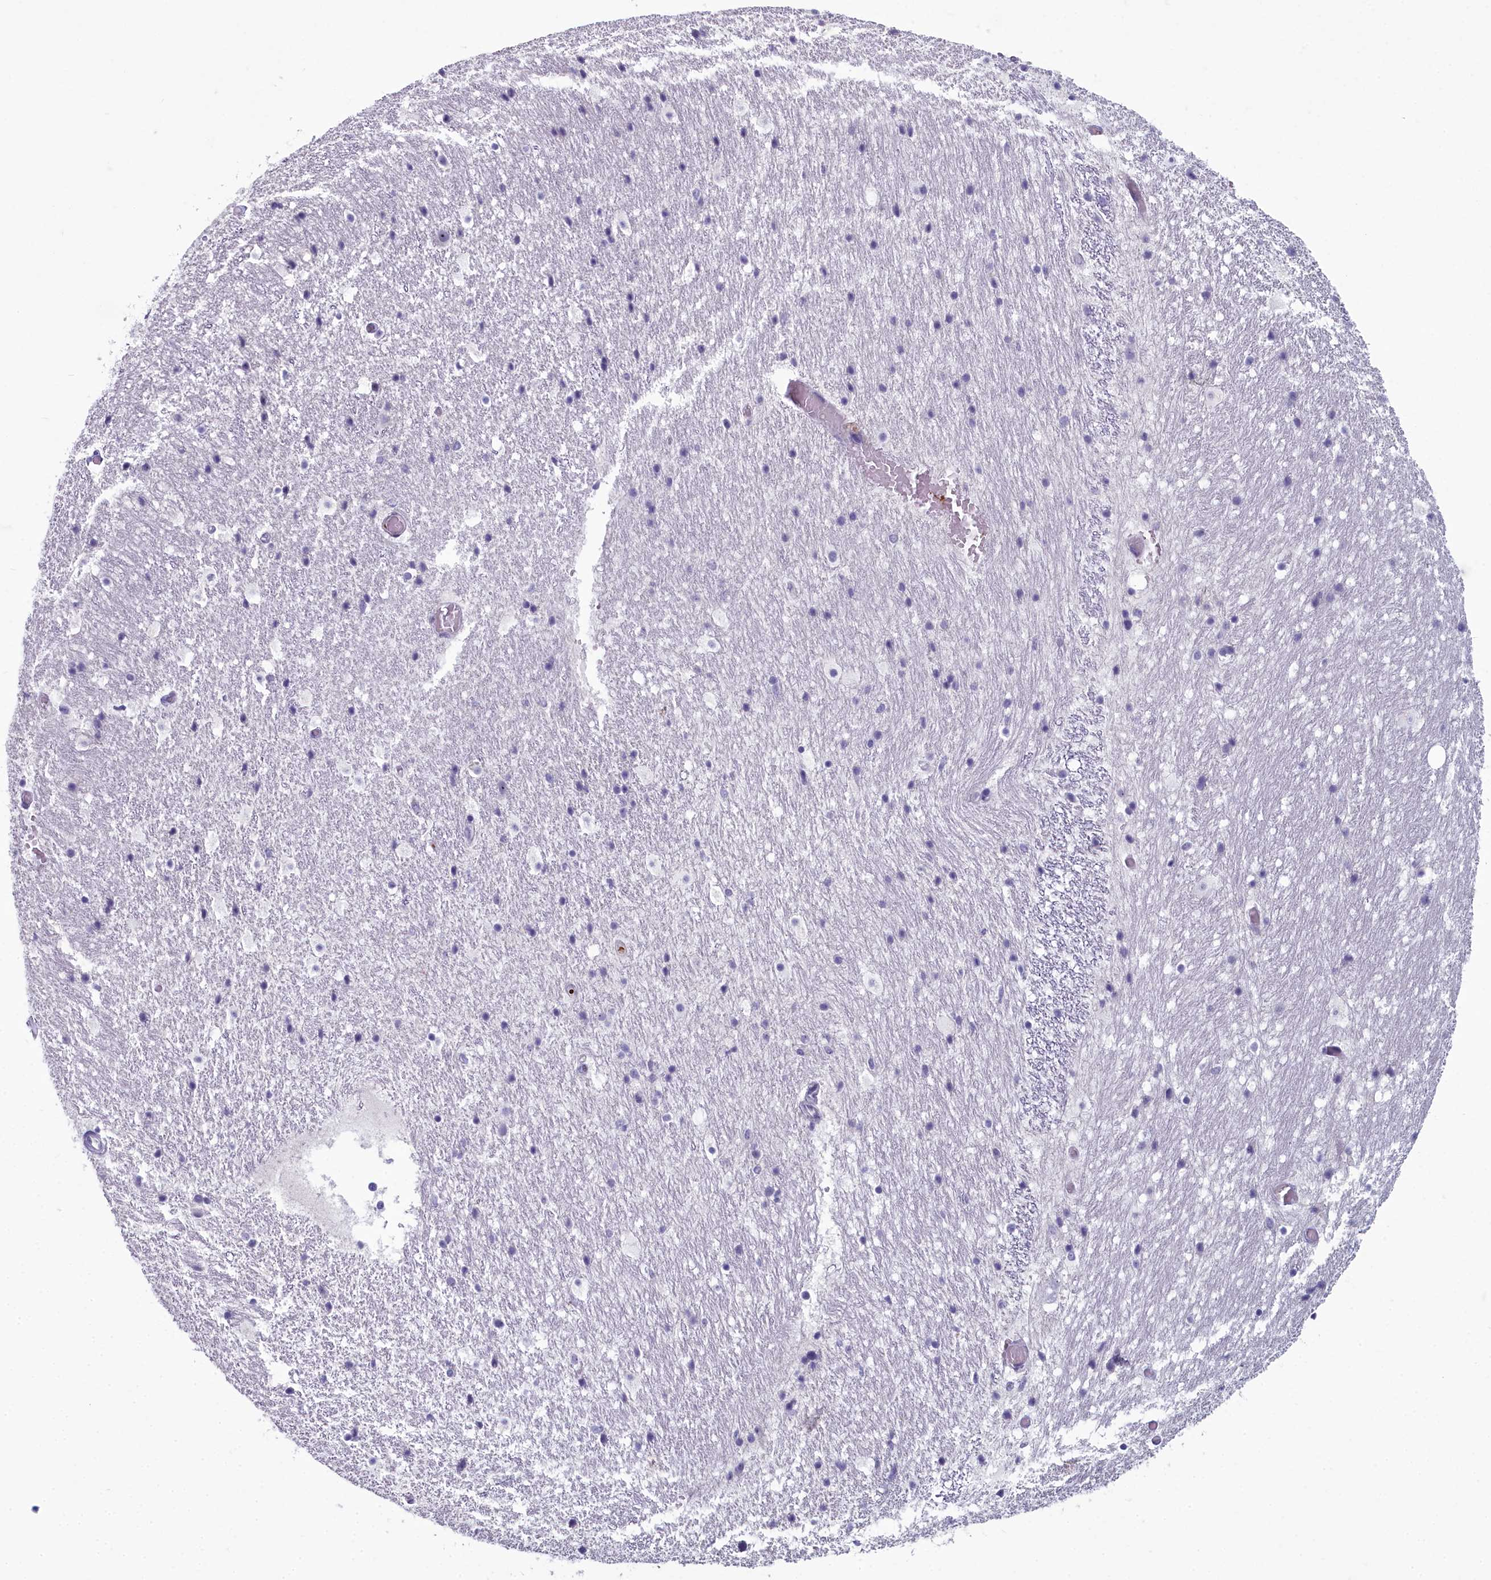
{"staining": {"intensity": "negative", "quantity": "none", "location": "none"}, "tissue": "hippocampus", "cell_type": "Glial cells", "image_type": "normal", "snomed": [{"axis": "morphology", "description": "Normal tissue, NOS"}, {"axis": "topography", "description": "Hippocampus"}], "caption": "The immunohistochemistry (IHC) histopathology image has no significant positivity in glial cells of hippocampus.", "gene": "INSYN2A", "patient": {"sex": "female", "age": 52}}